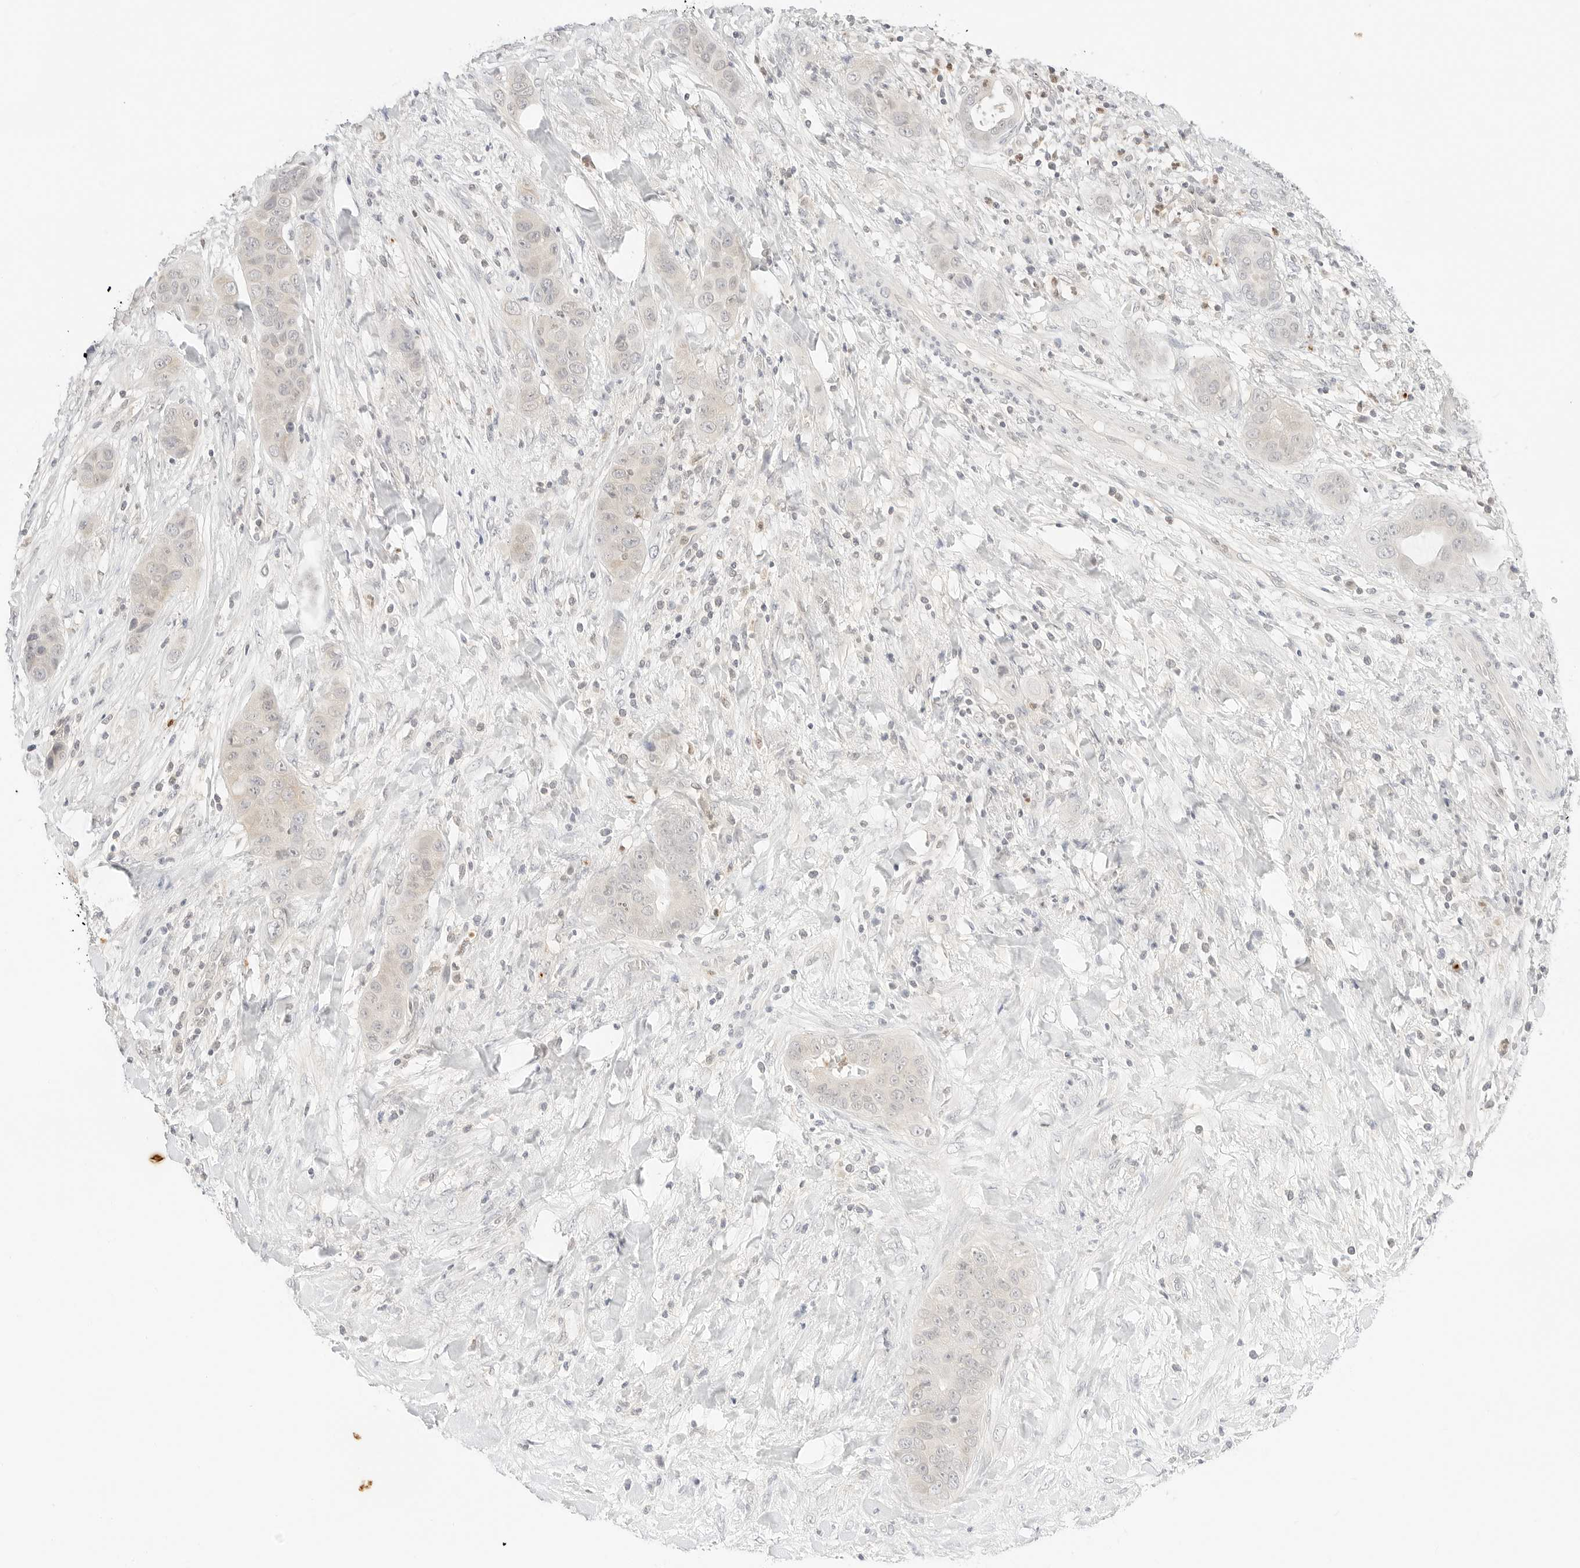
{"staining": {"intensity": "negative", "quantity": "none", "location": "none"}, "tissue": "liver cancer", "cell_type": "Tumor cells", "image_type": "cancer", "snomed": [{"axis": "morphology", "description": "Cholangiocarcinoma"}, {"axis": "topography", "description": "Liver"}], "caption": "DAB (3,3'-diaminobenzidine) immunohistochemical staining of liver cancer shows no significant staining in tumor cells. Brightfield microscopy of immunohistochemistry stained with DAB (3,3'-diaminobenzidine) (brown) and hematoxylin (blue), captured at high magnification.", "gene": "GNAS", "patient": {"sex": "female", "age": 52}}